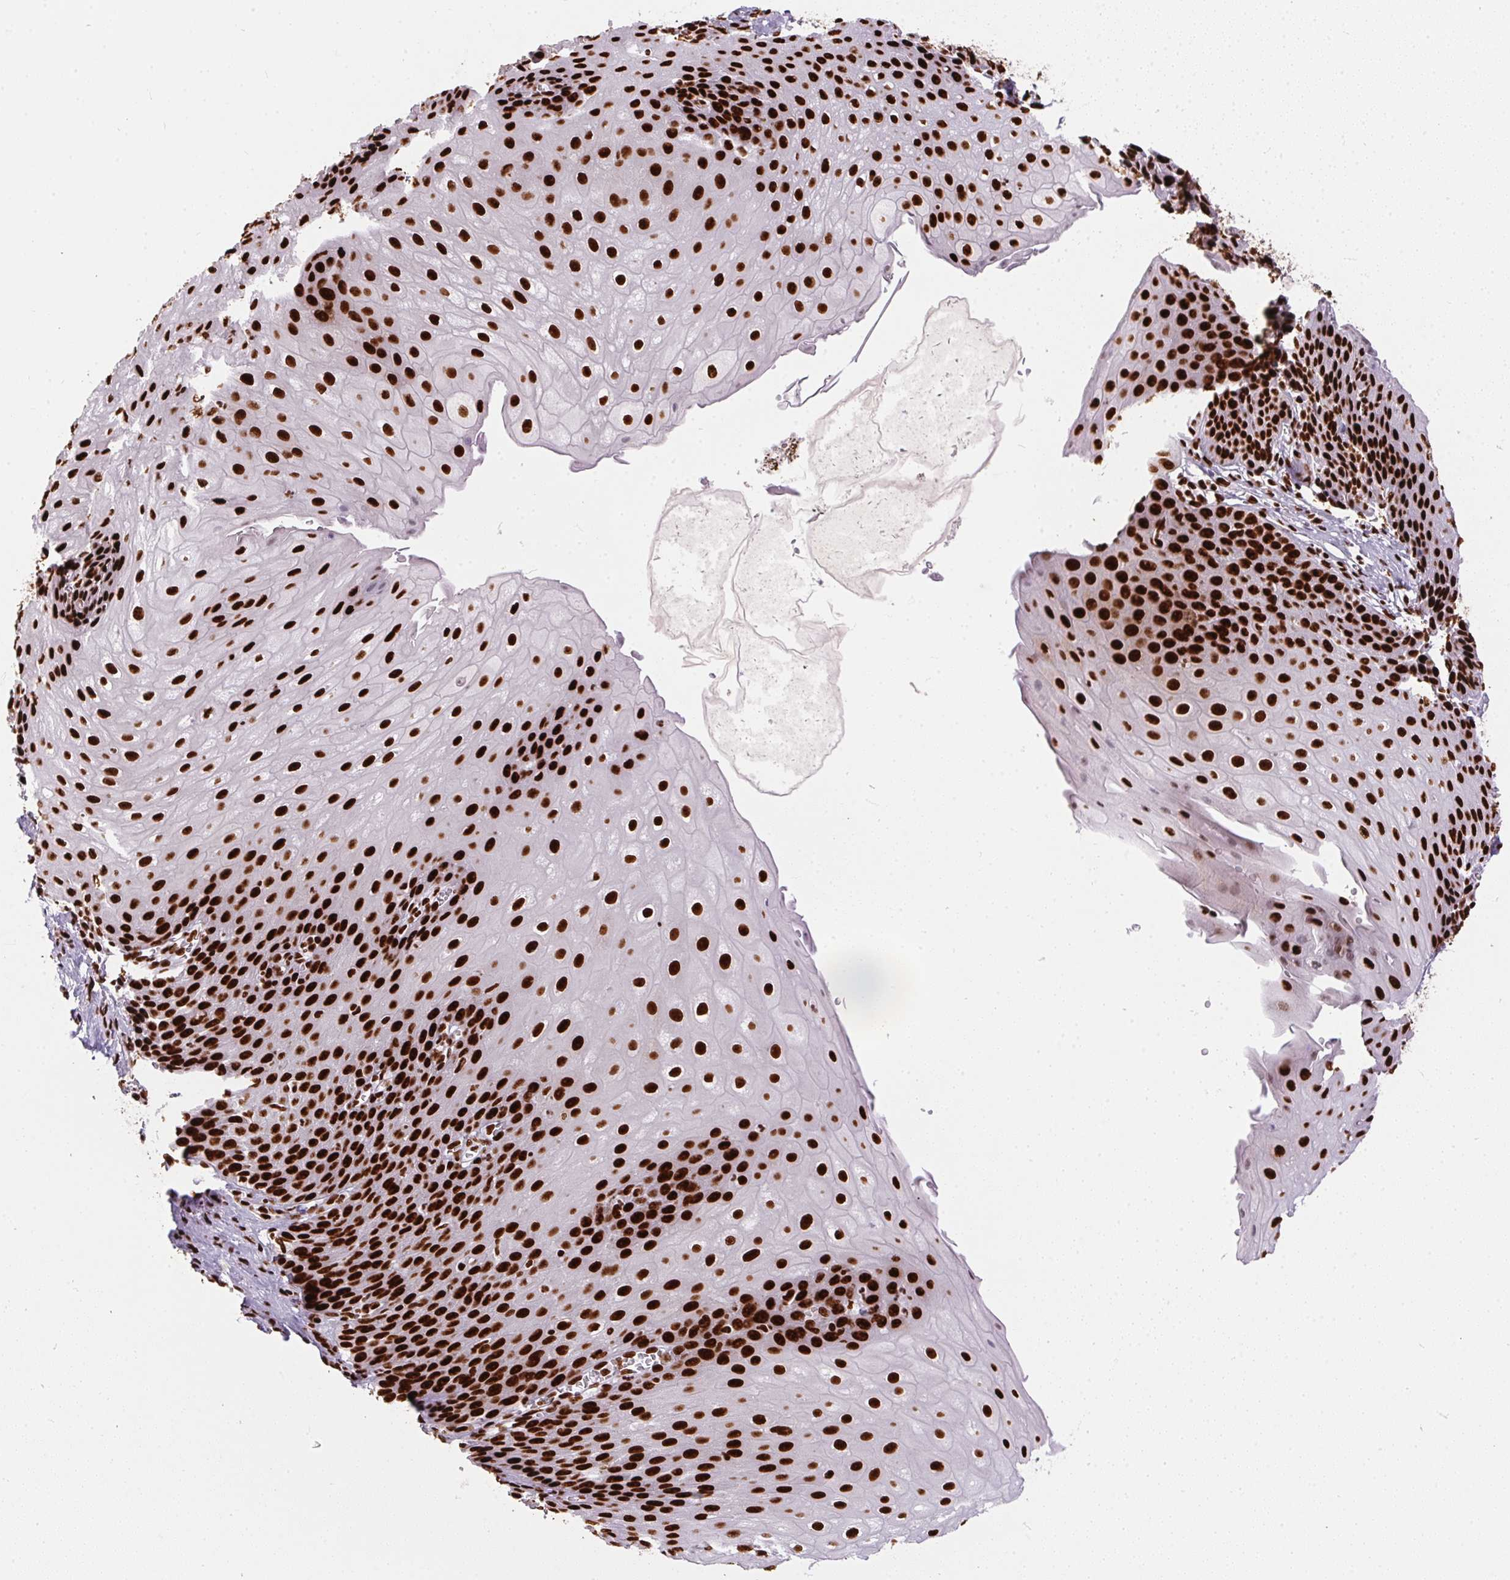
{"staining": {"intensity": "strong", "quantity": ">75%", "location": "nuclear"}, "tissue": "esophagus", "cell_type": "Squamous epithelial cells", "image_type": "normal", "snomed": [{"axis": "morphology", "description": "Normal tissue, NOS"}, {"axis": "topography", "description": "Esophagus"}], "caption": "Esophagus stained with a brown dye exhibits strong nuclear positive expression in about >75% of squamous epithelial cells.", "gene": "PAGE3", "patient": {"sex": "male", "age": 71}}